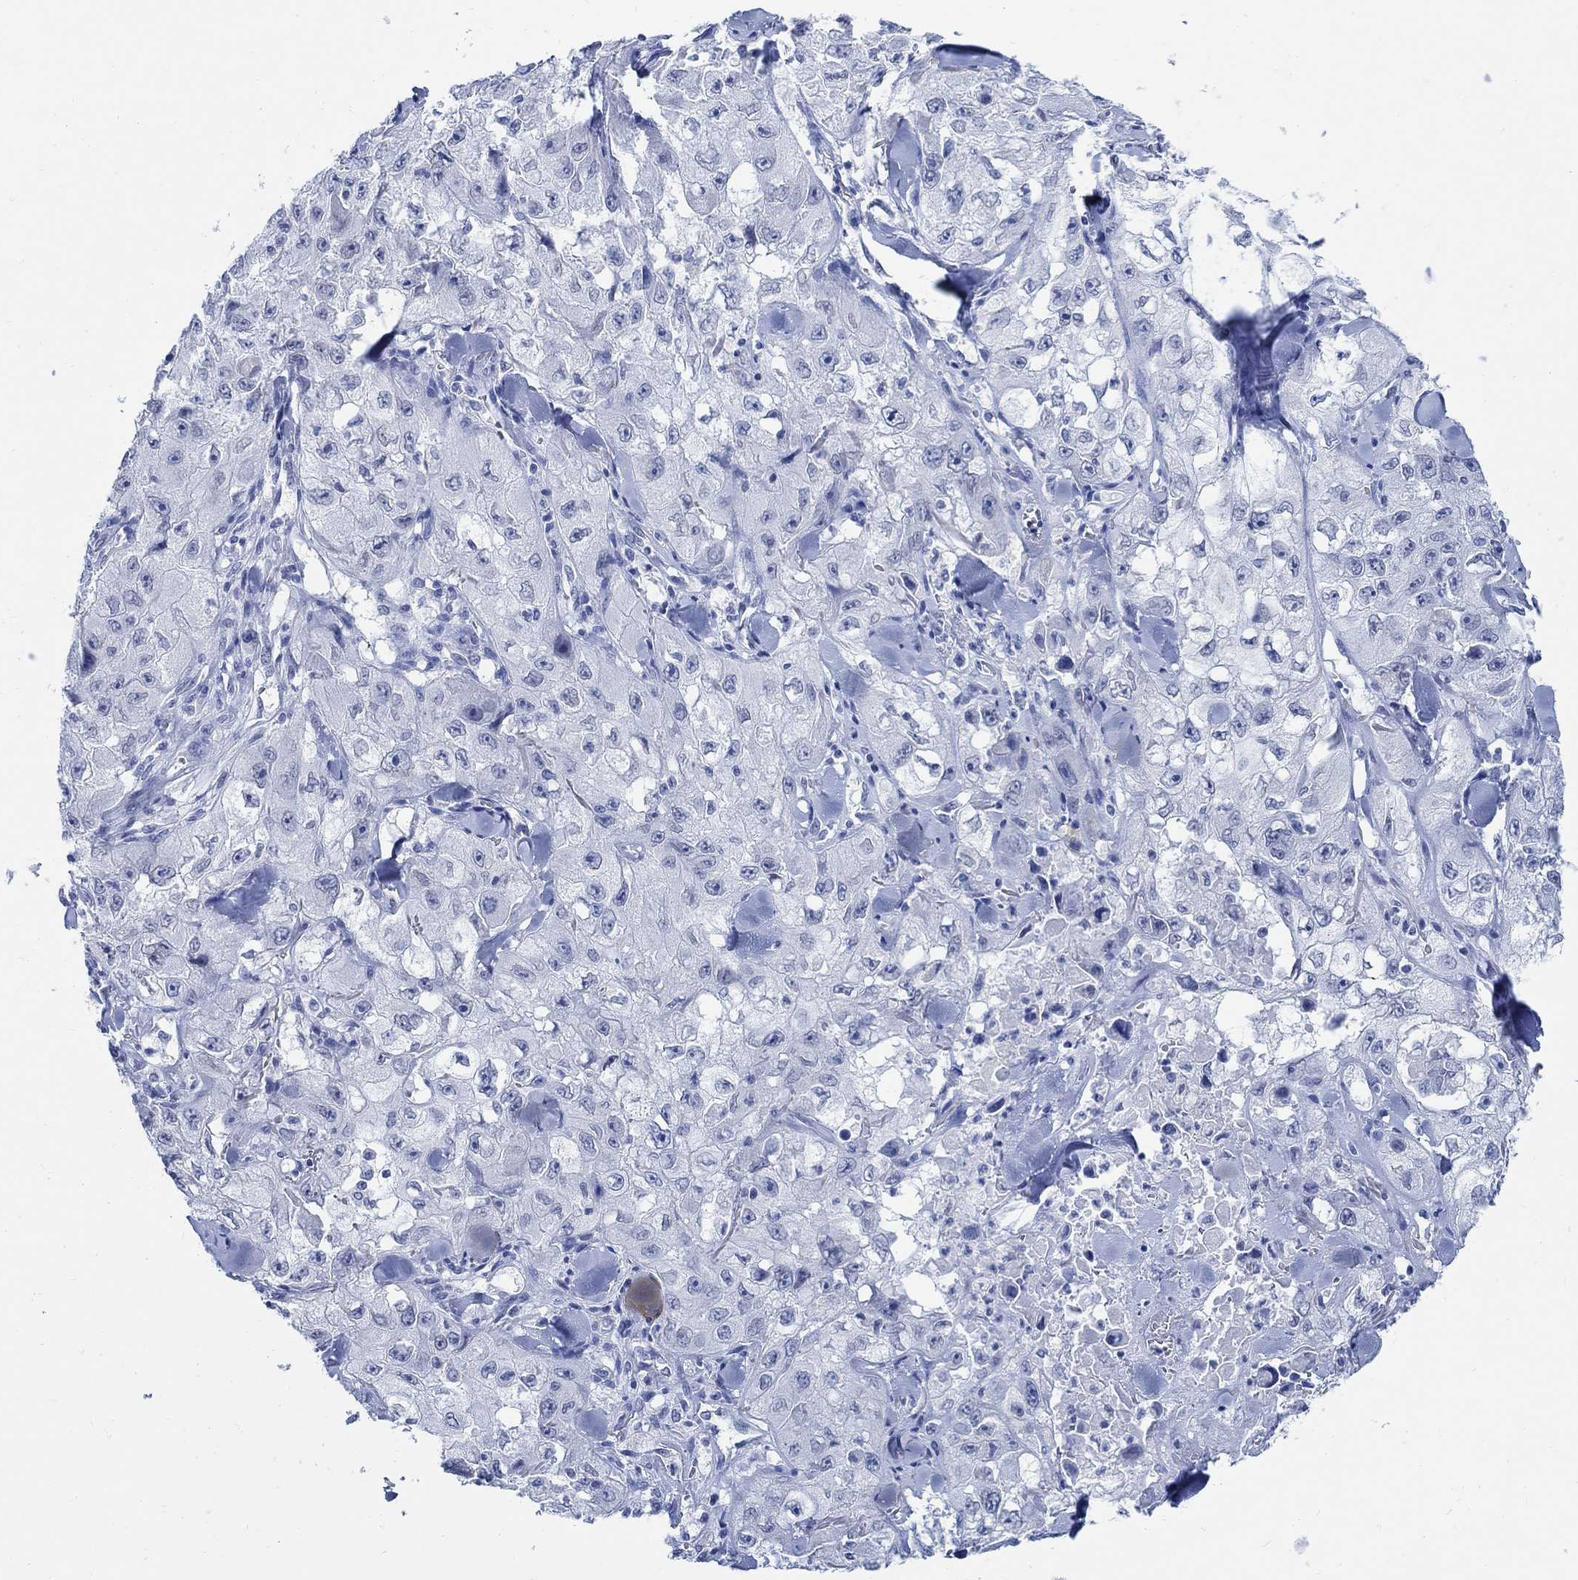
{"staining": {"intensity": "negative", "quantity": "none", "location": "none"}, "tissue": "skin cancer", "cell_type": "Tumor cells", "image_type": "cancer", "snomed": [{"axis": "morphology", "description": "Squamous cell carcinoma, NOS"}, {"axis": "topography", "description": "Skin"}, {"axis": "topography", "description": "Subcutis"}], "caption": "High power microscopy photomicrograph of an immunohistochemistry (IHC) micrograph of skin cancer (squamous cell carcinoma), revealing no significant staining in tumor cells. (Stains: DAB (3,3'-diaminobenzidine) immunohistochemistry (IHC) with hematoxylin counter stain, Microscopy: brightfield microscopy at high magnification).", "gene": "CAMK2N1", "patient": {"sex": "male", "age": 73}}